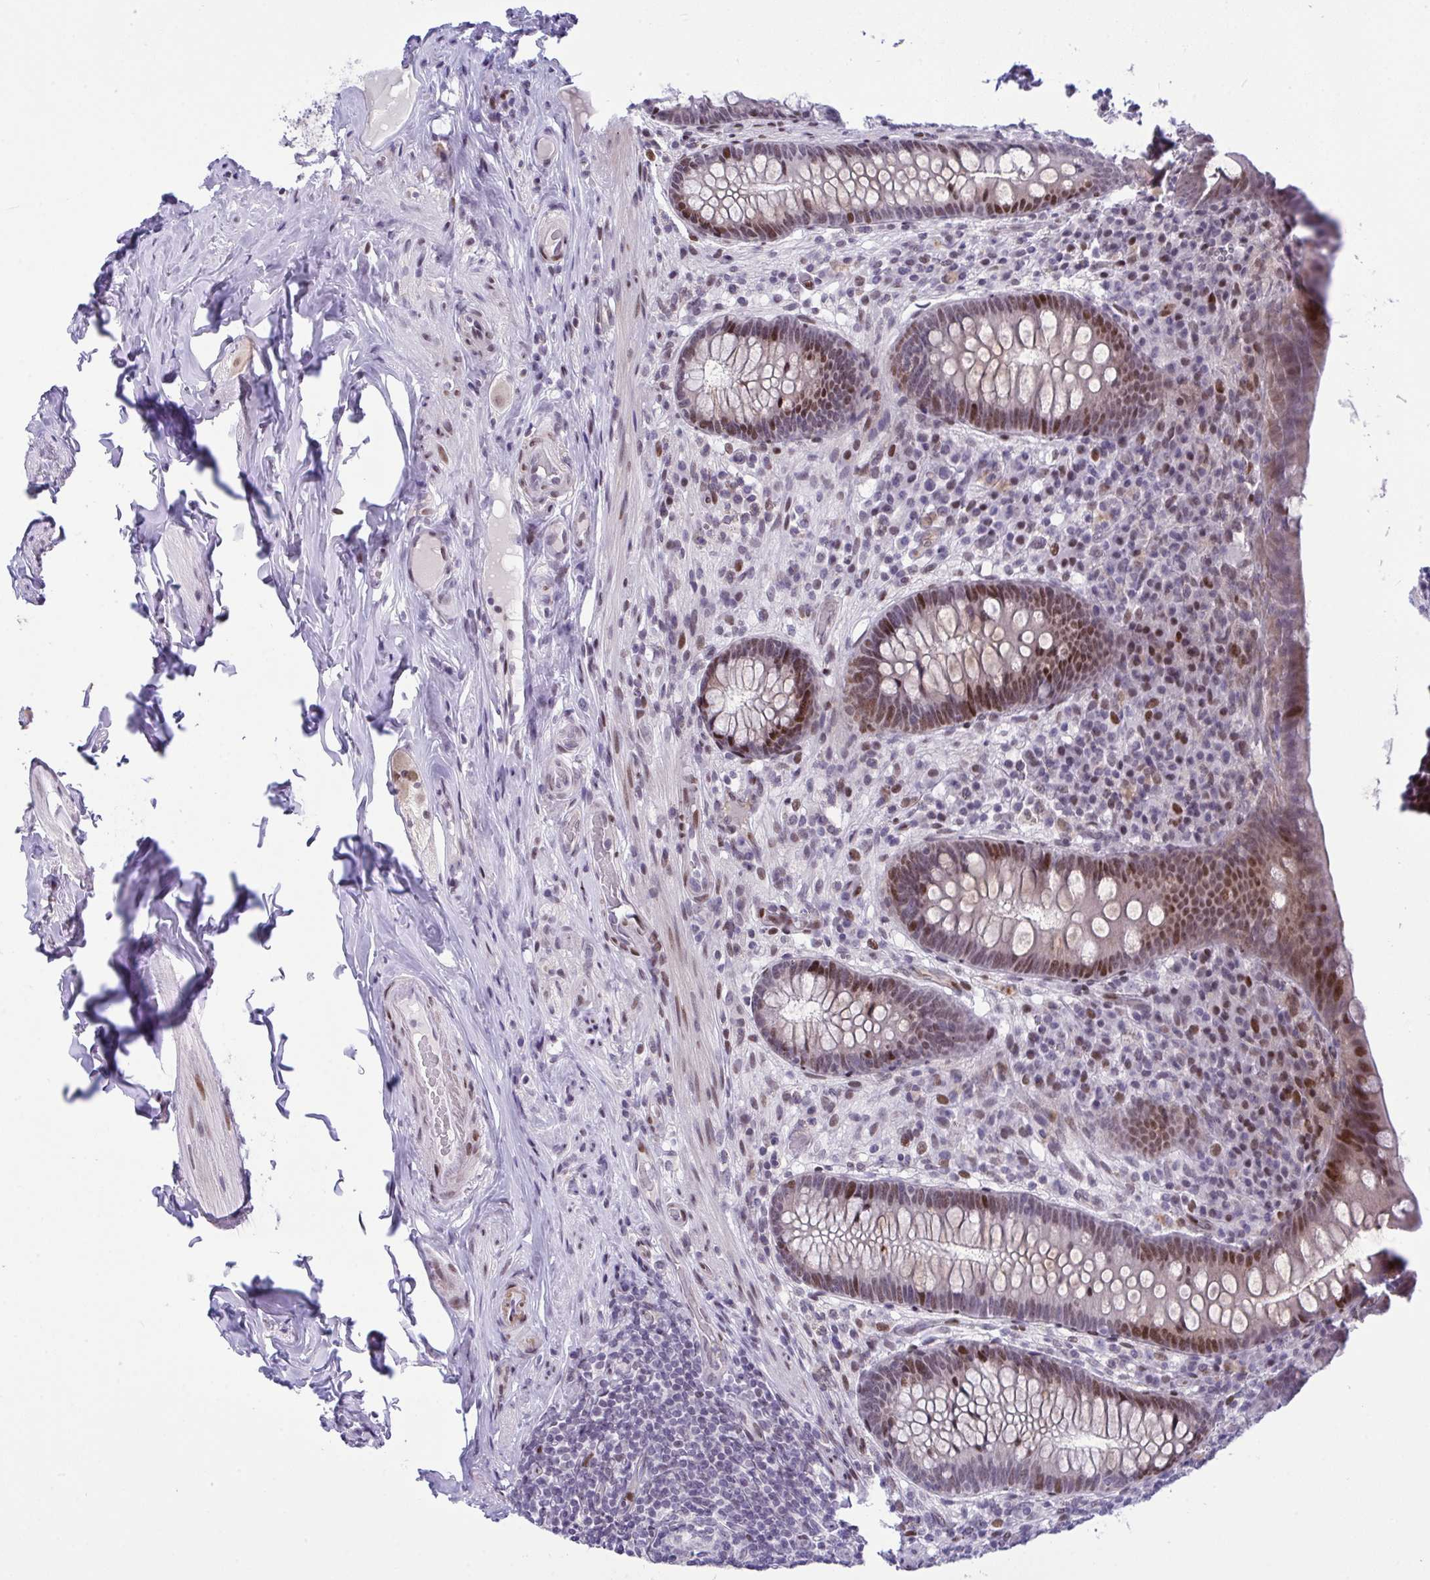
{"staining": {"intensity": "moderate", "quantity": ">75%", "location": "nuclear"}, "tissue": "appendix", "cell_type": "Glandular cells", "image_type": "normal", "snomed": [{"axis": "morphology", "description": "Normal tissue, NOS"}, {"axis": "topography", "description": "Appendix"}], "caption": "Immunohistochemistry (IHC) photomicrograph of normal appendix: human appendix stained using immunohistochemistry (IHC) exhibits medium levels of moderate protein expression localized specifically in the nuclear of glandular cells, appearing as a nuclear brown color.", "gene": "ZFHX3", "patient": {"sex": "male", "age": 71}}